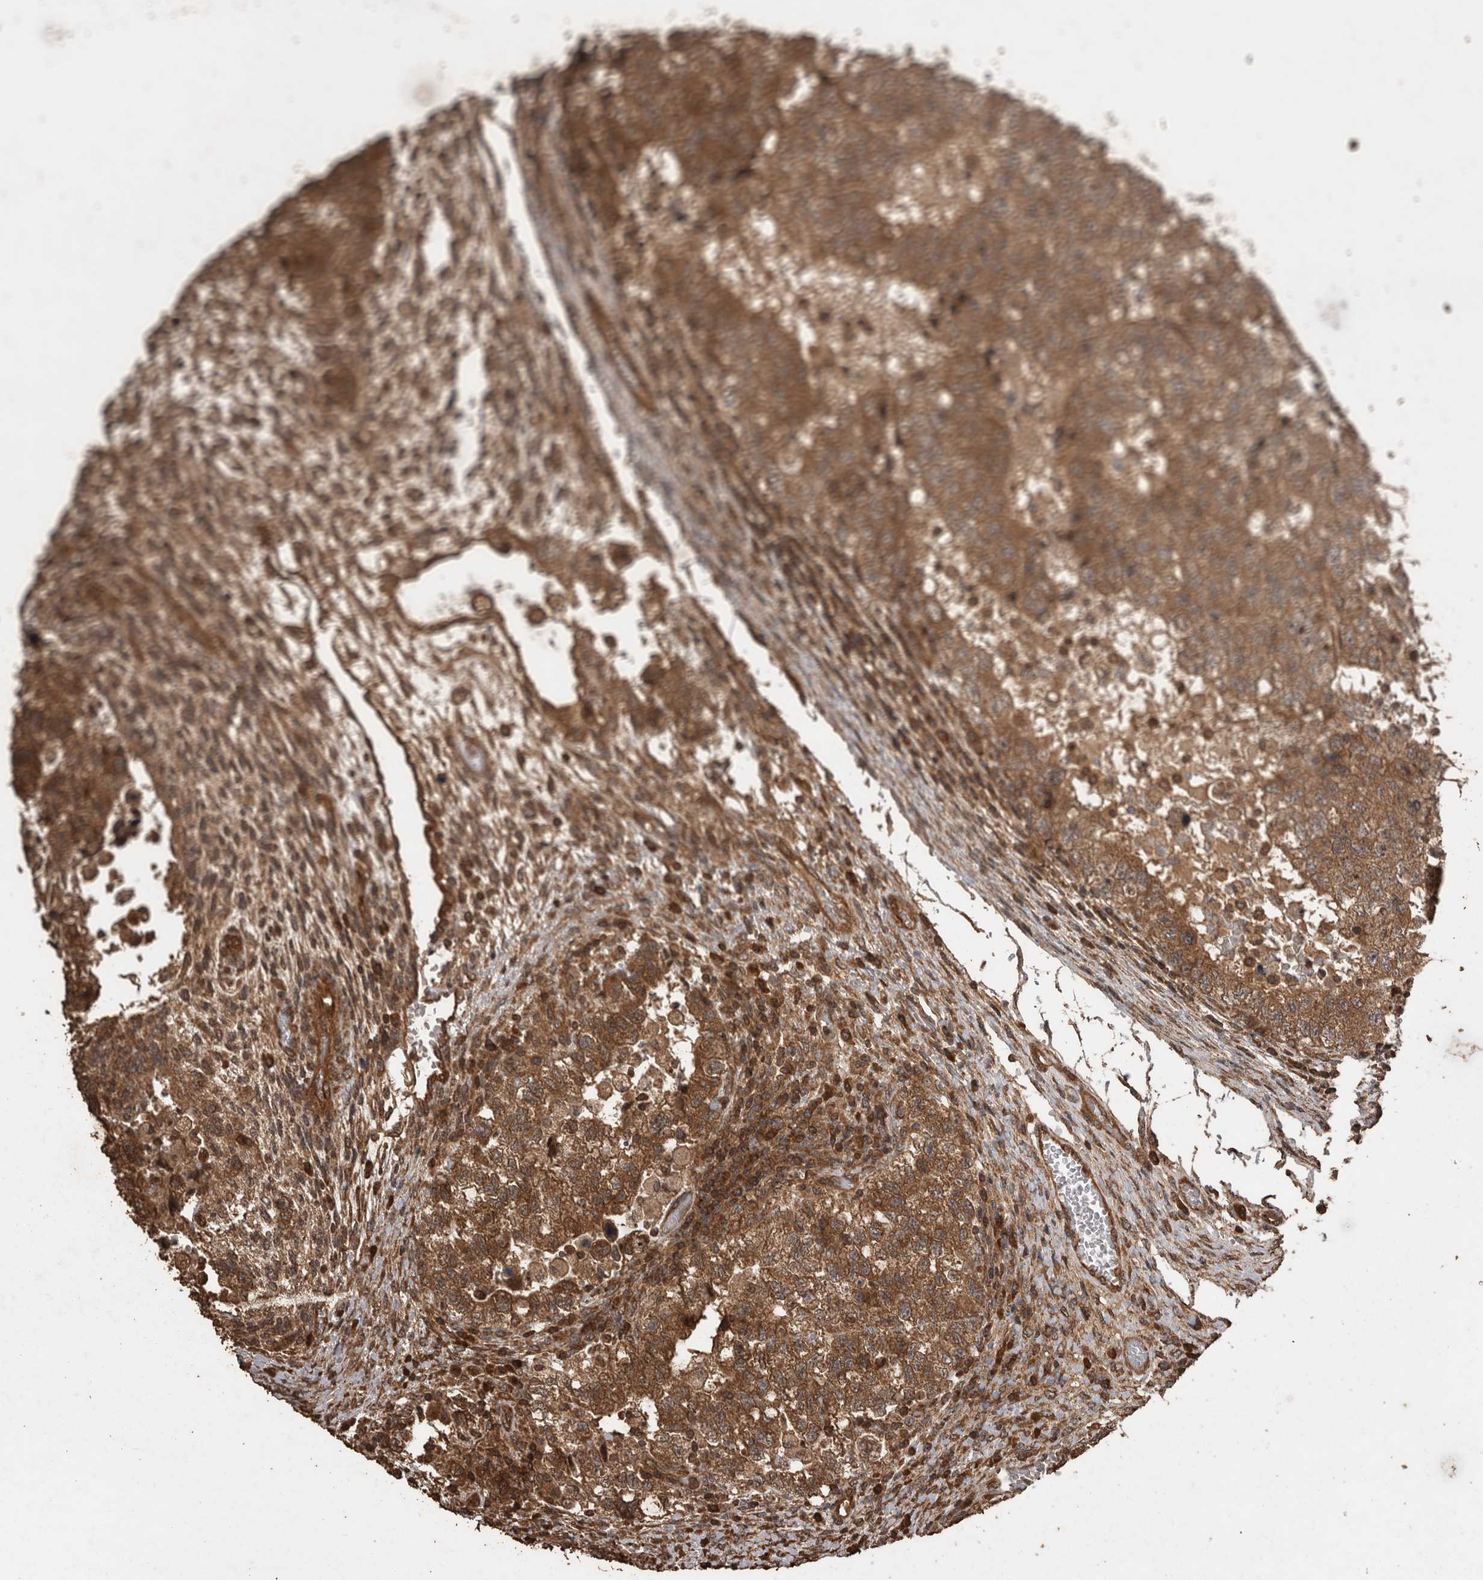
{"staining": {"intensity": "strong", "quantity": ">75%", "location": "cytoplasmic/membranous"}, "tissue": "testis cancer", "cell_type": "Tumor cells", "image_type": "cancer", "snomed": [{"axis": "morphology", "description": "Carcinoma, Embryonal, NOS"}, {"axis": "topography", "description": "Testis"}], "caption": "Protein expression by IHC displays strong cytoplasmic/membranous staining in approximately >75% of tumor cells in testis cancer (embryonal carcinoma).", "gene": "PINK1", "patient": {"sex": "male", "age": 36}}